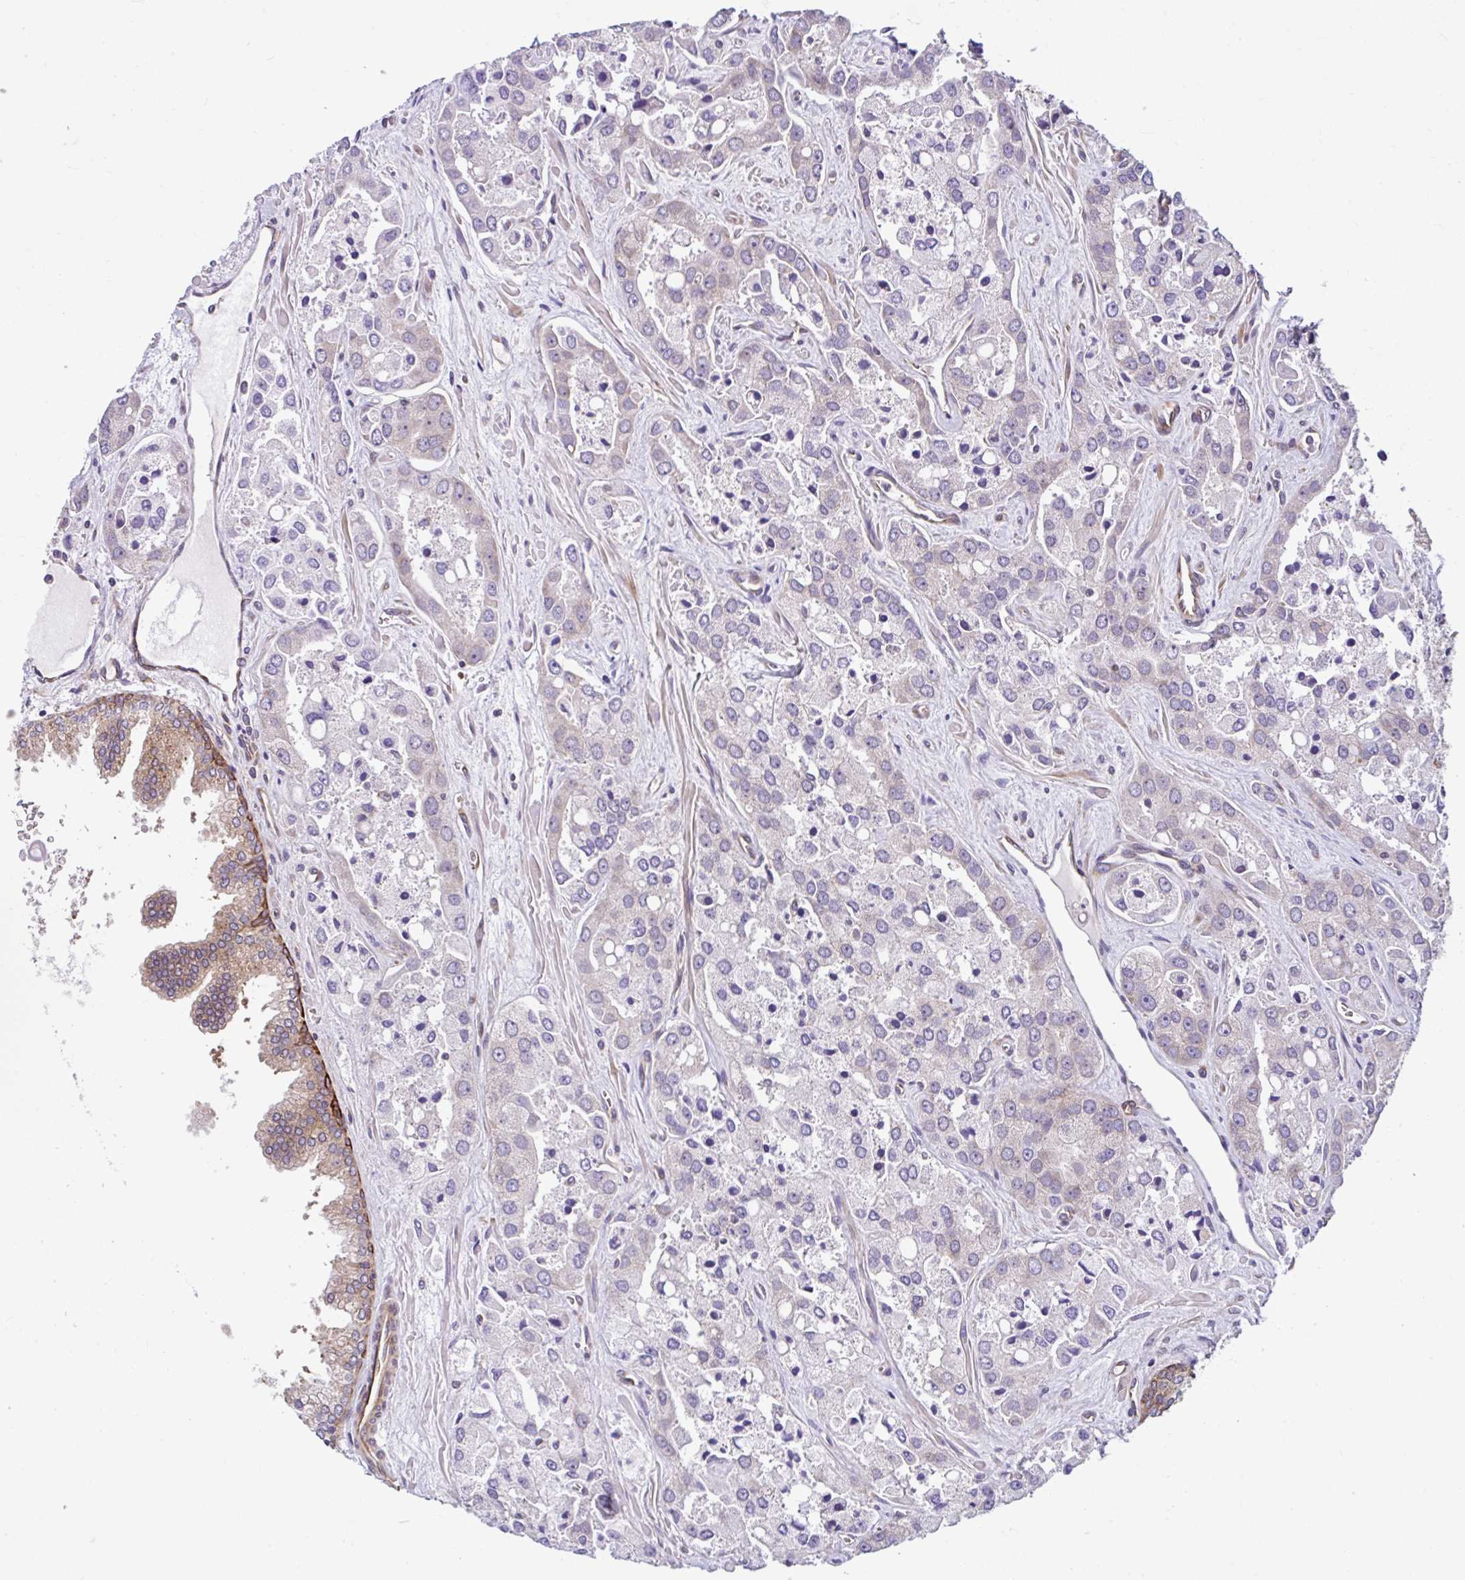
{"staining": {"intensity": "negative", "quantity": "none", "location": "none"}, "tissue": "prostate cancer", "cell_type": "Tumor cells", "image_type": "cancer", "snomed": [{"axis": "morphology", "description": "Normal tissue, NOS"}, {"axis": "morphology", "description": "Adenocarcinoma, High grade"}, {"axis": "topography", "description": "Prostate"}, {"axis": "topography", "description": "Peripheral nerve tissue"}], "caption": "Immunohistochemistry (IHC) micrograph of neoplastic tissue: prostate cancer (high-grade adenocarcinoma) stained with DAB (3,3'-diaminobenzidine) reveals no significant protein staining in tumor cells. (DAB immunohistochemistry visualized using brightfield microscopy, high magnification).", "gene": "NTPCR", "patient": {"sex": "male", "age": 68}}